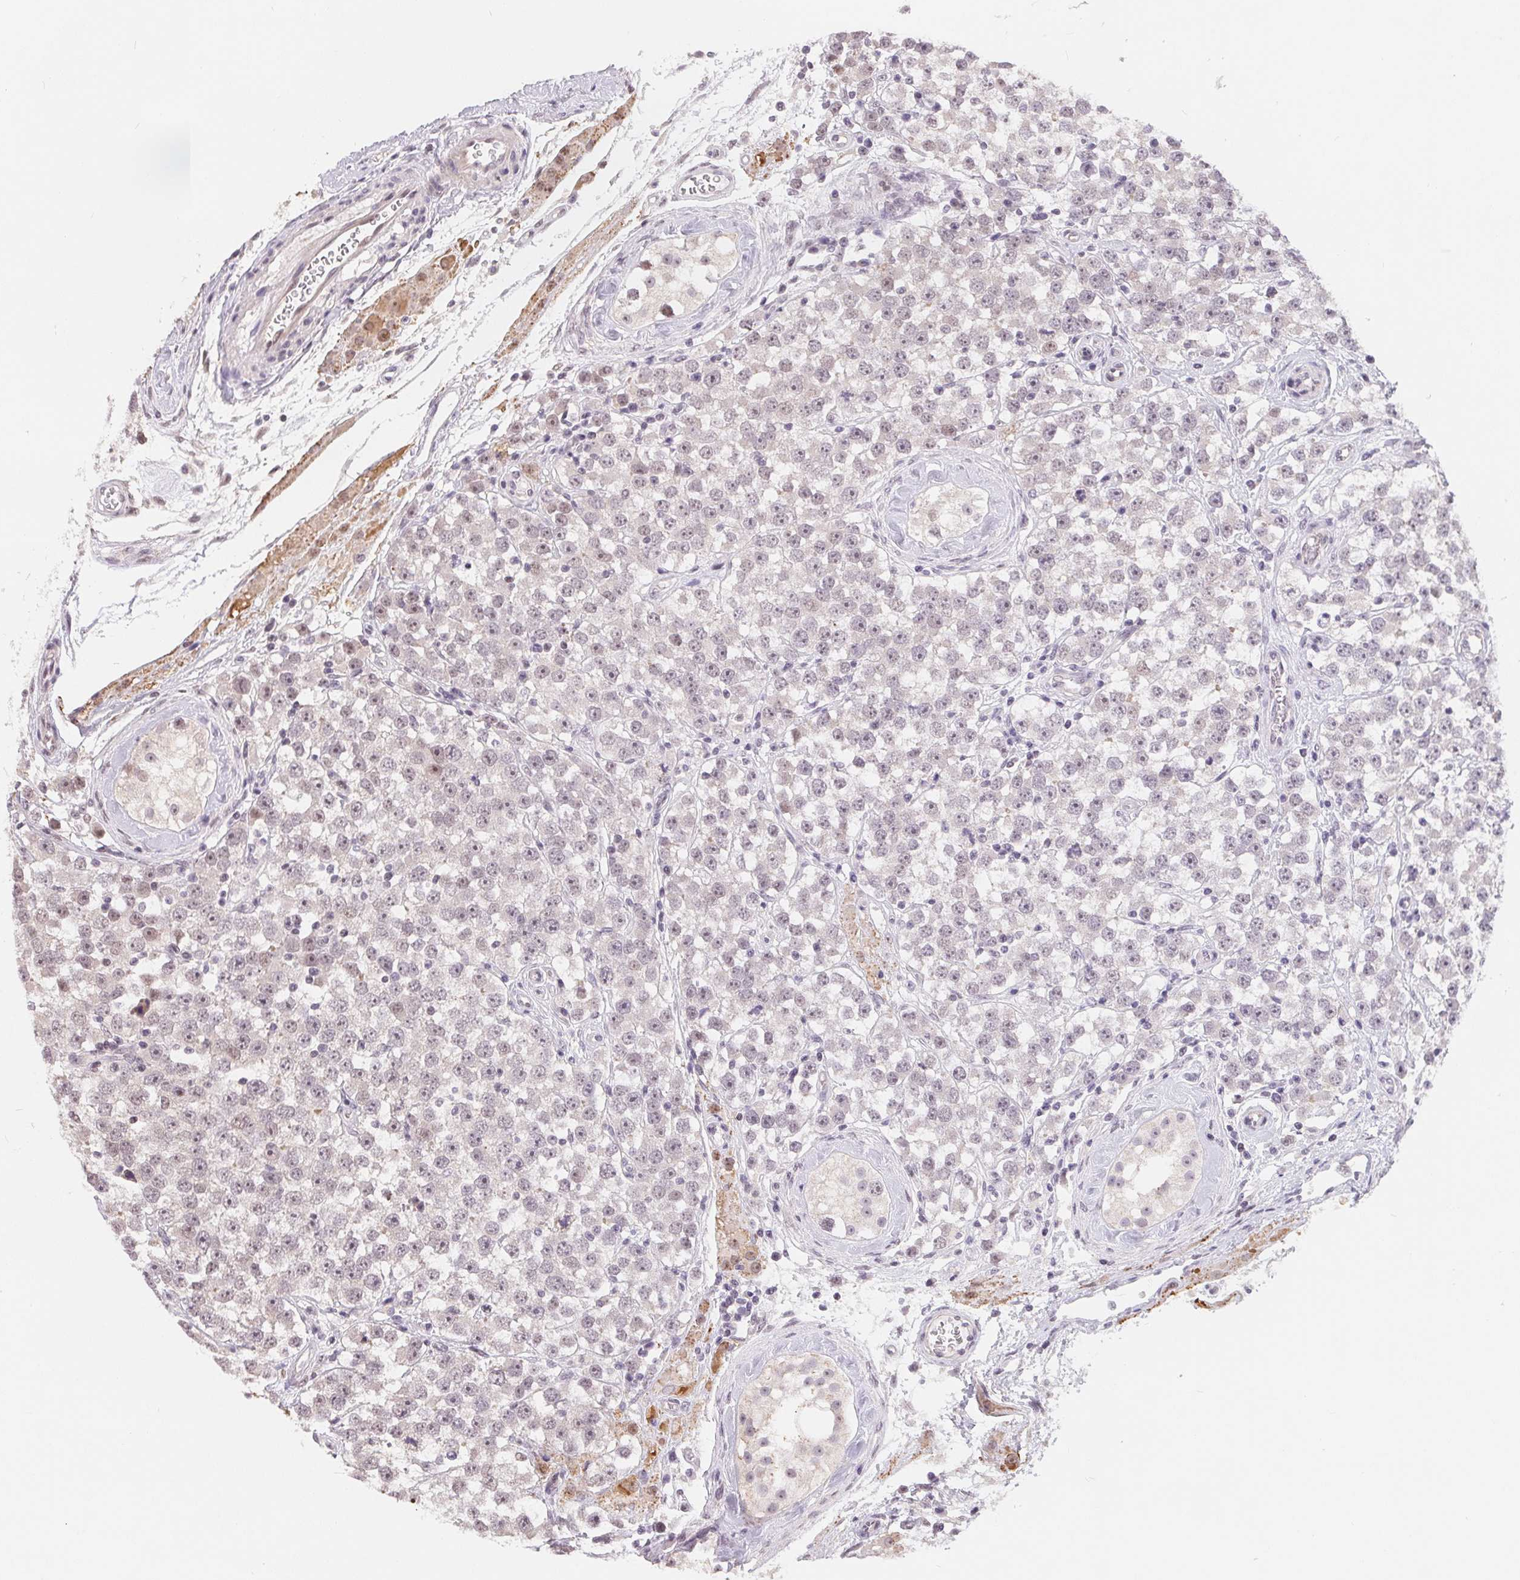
{"staining": {"intensity": "weak", "quantity": "<25%", "location": "nuclear"}, "tissue": "testis cancer", "cell_type": "Tumor cells", "image_type": "cancer", "snomed": [{"axis": "morphology", "description": "Seminoma, NOS"}, {"axis": "topography", "description": "Testis"}], "caption": "Immunohistochemical staining of seminoma (testis) reveals no significant expression in tumor cells.", "gene": "LCA5L", "patient": {"sex": "male", "age": 34}}